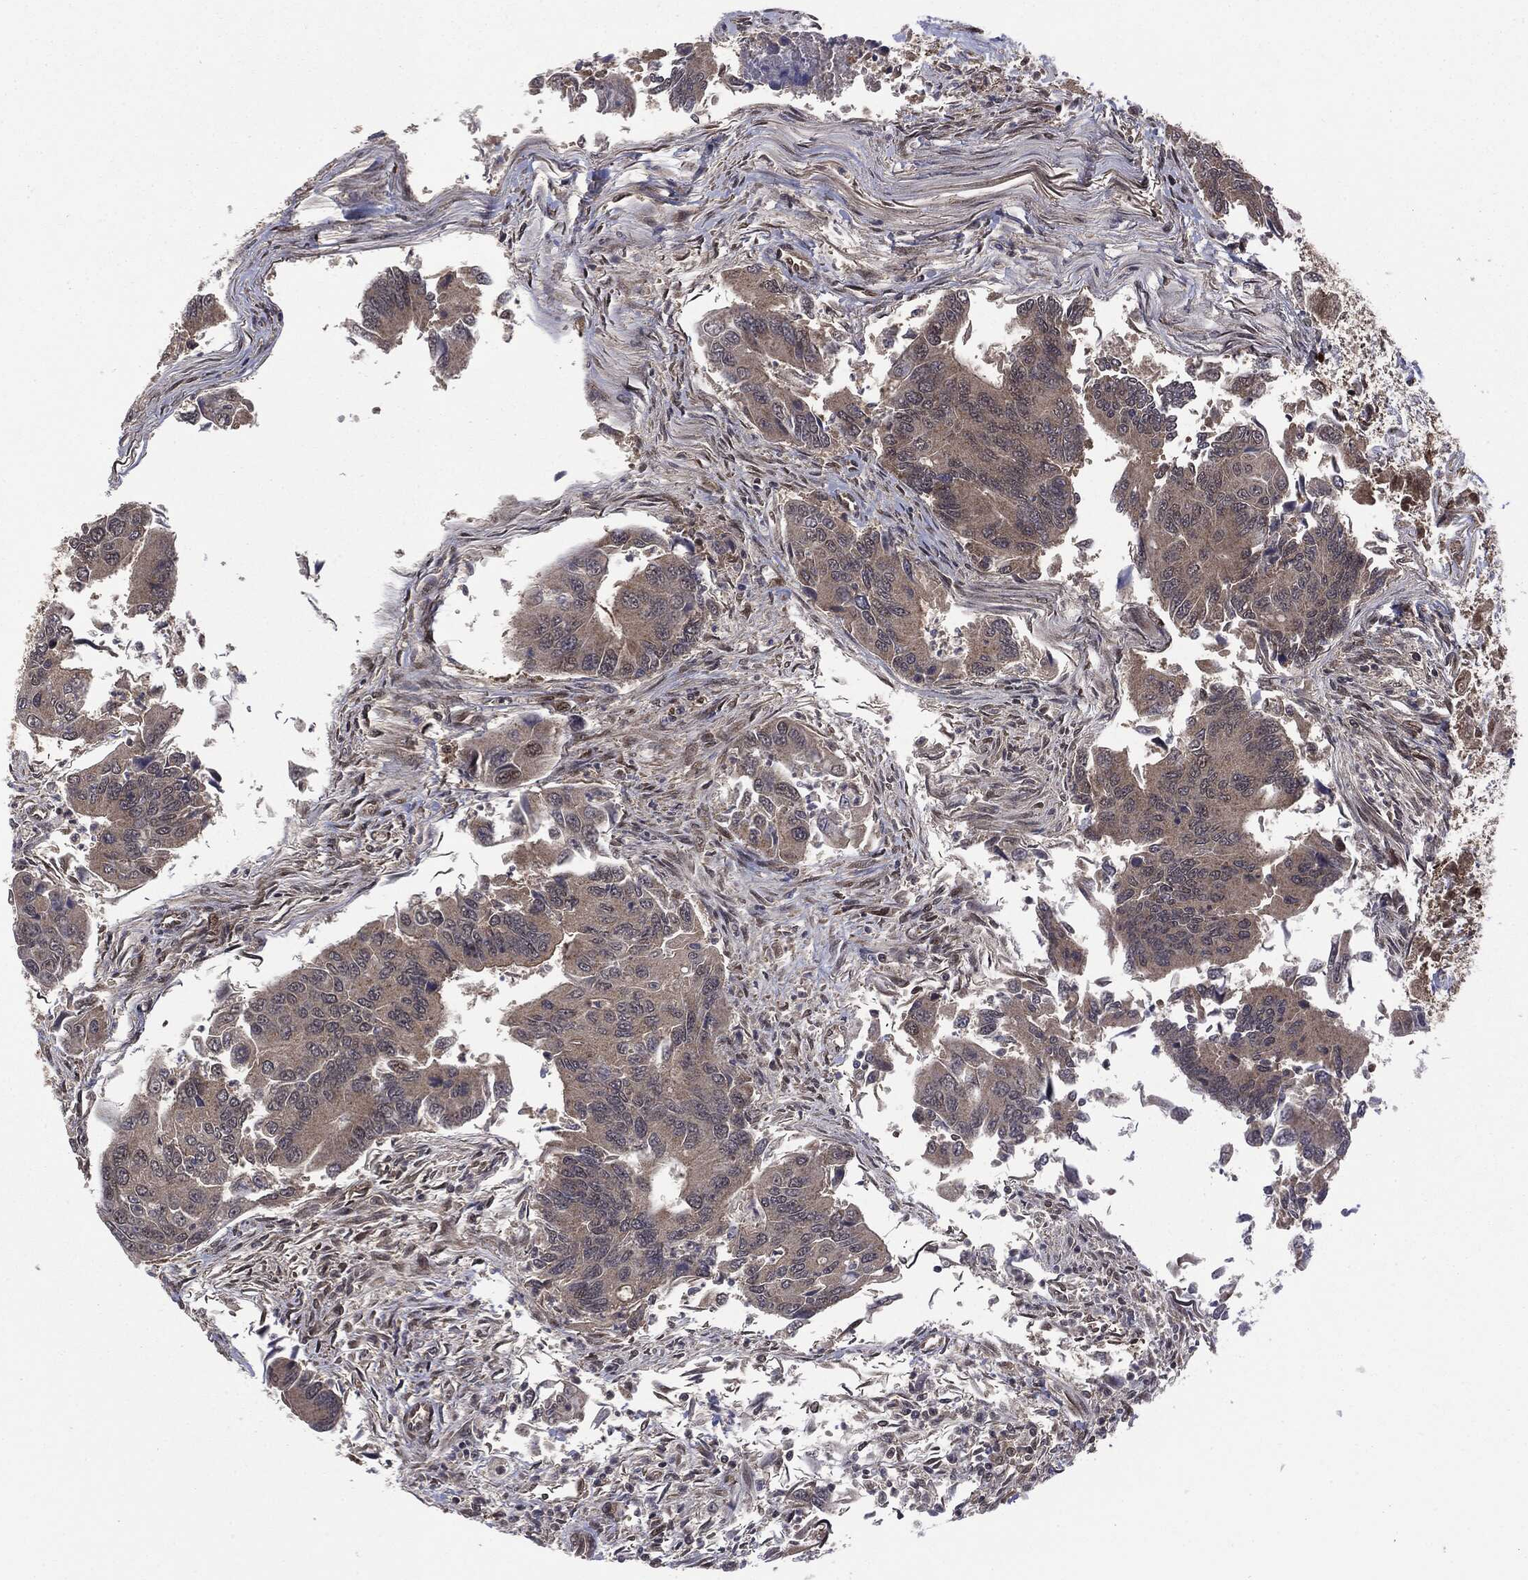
{"staining": {"intensity": "negative", "quantity": "none", "location": "none"}, "tissue": "colorectal cancer", "cell_type": "Tumor cells", "image_type": "cancer", "snomed": [{"axis": "morphology", "description": "Adenocarcinoma, NOS"}, {"axis": "topography", "description": "Colon"}], "caption": "DAB (3,3'-diaminobenzidine) immunohistochemical staining of colorectal cancer exhibits no significant staining in tumor cells.", "gene": "PTPA", "patient": {"sex": "female", "age": 67}}